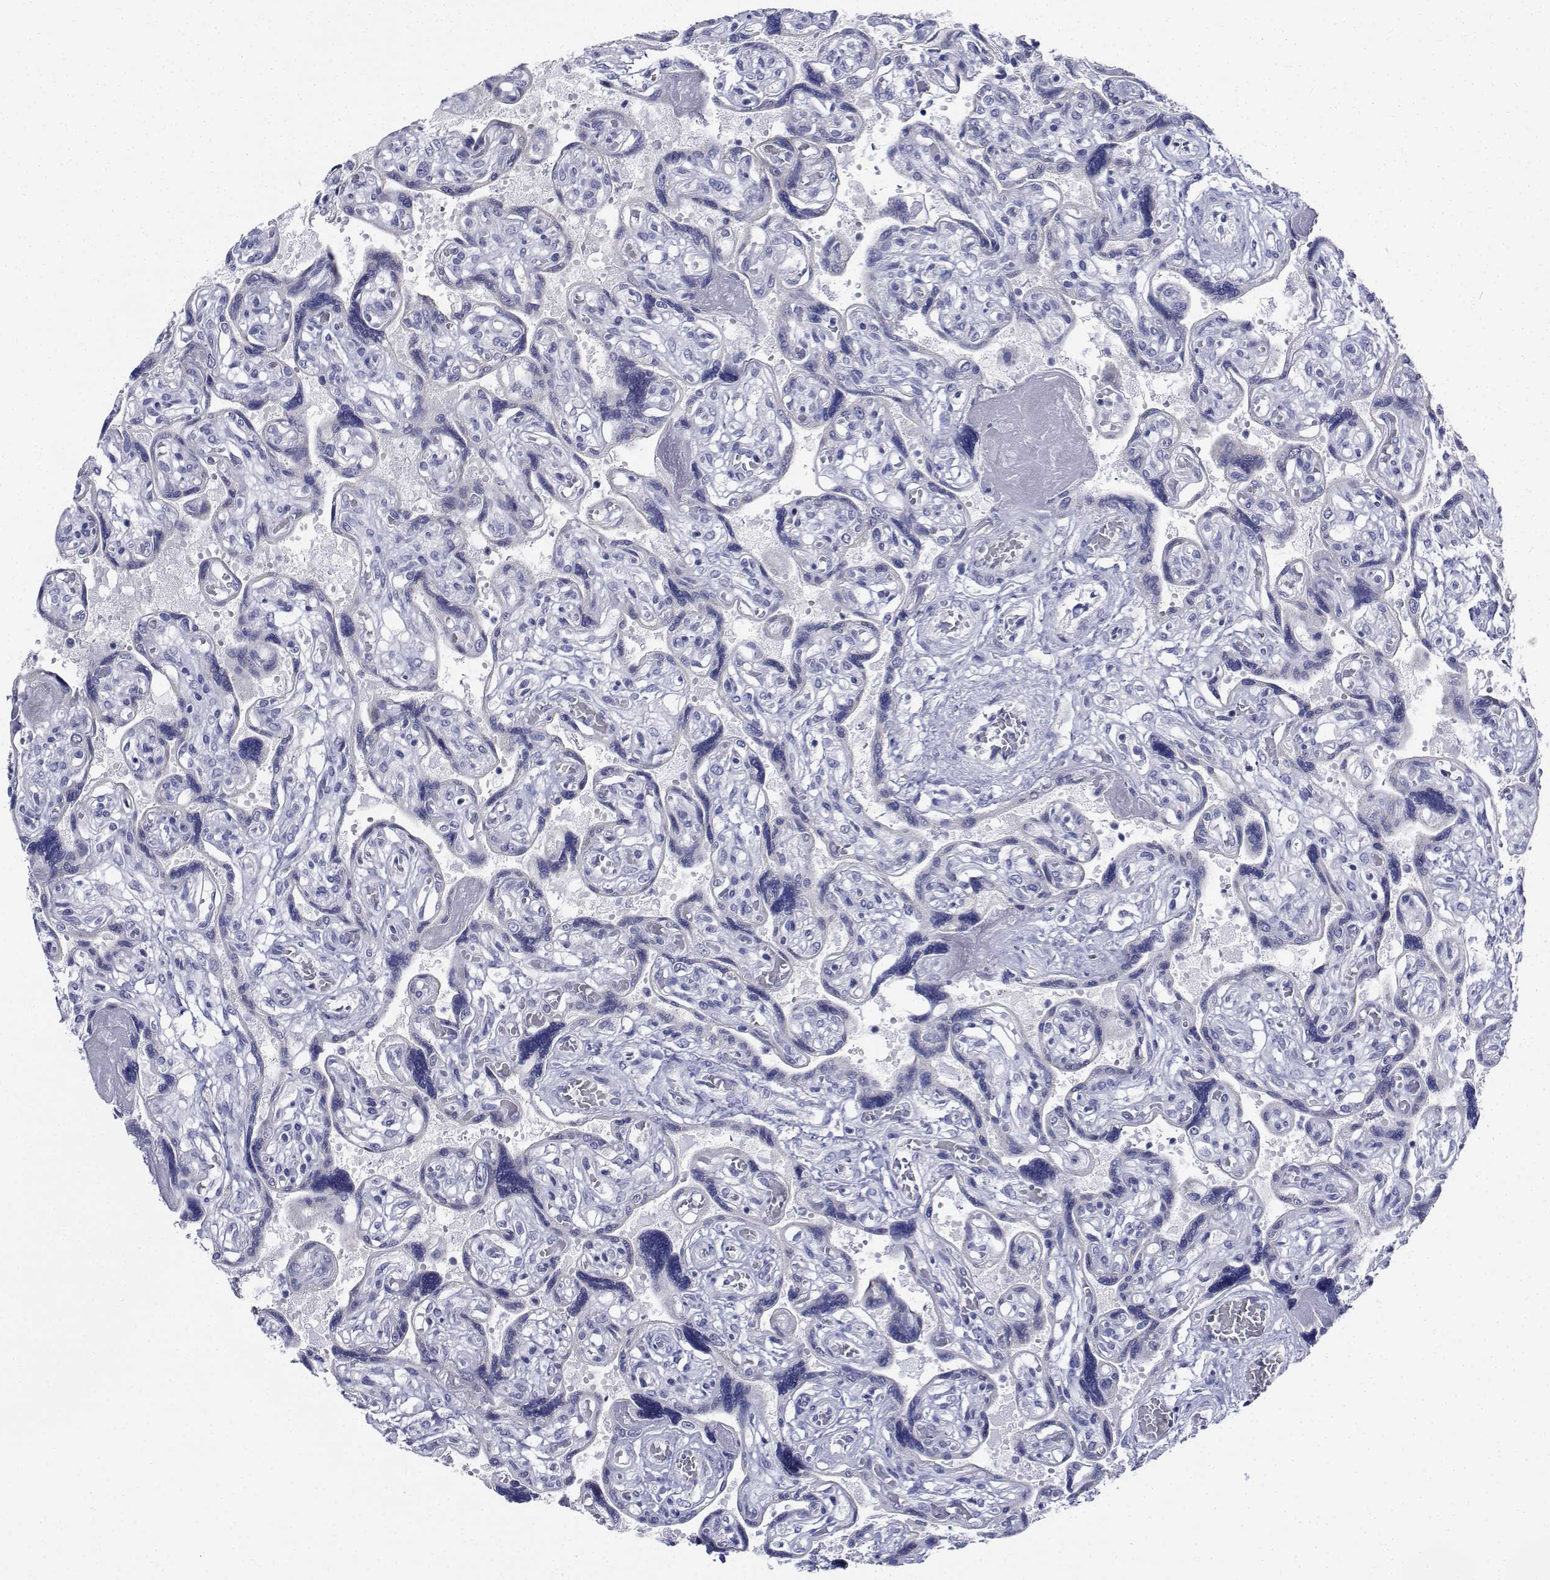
{"staining": {"intensity": "negative", "quantity": "none", "location": "none"}, "tissue": "placenta", "cell_type": "Decidual cells", "image_type": "normal", "snomed": [{"axis": "morphology", "description": "Normal tissue, NOS"}, {"axis": "topography", "description": "Placenta"}], "caption": "Immunohistochemical staining of normal placenta reveals no significant expression in decidual cells.", "gene": "CDHR3", "patient": {"sex": "female", "age": 32}}